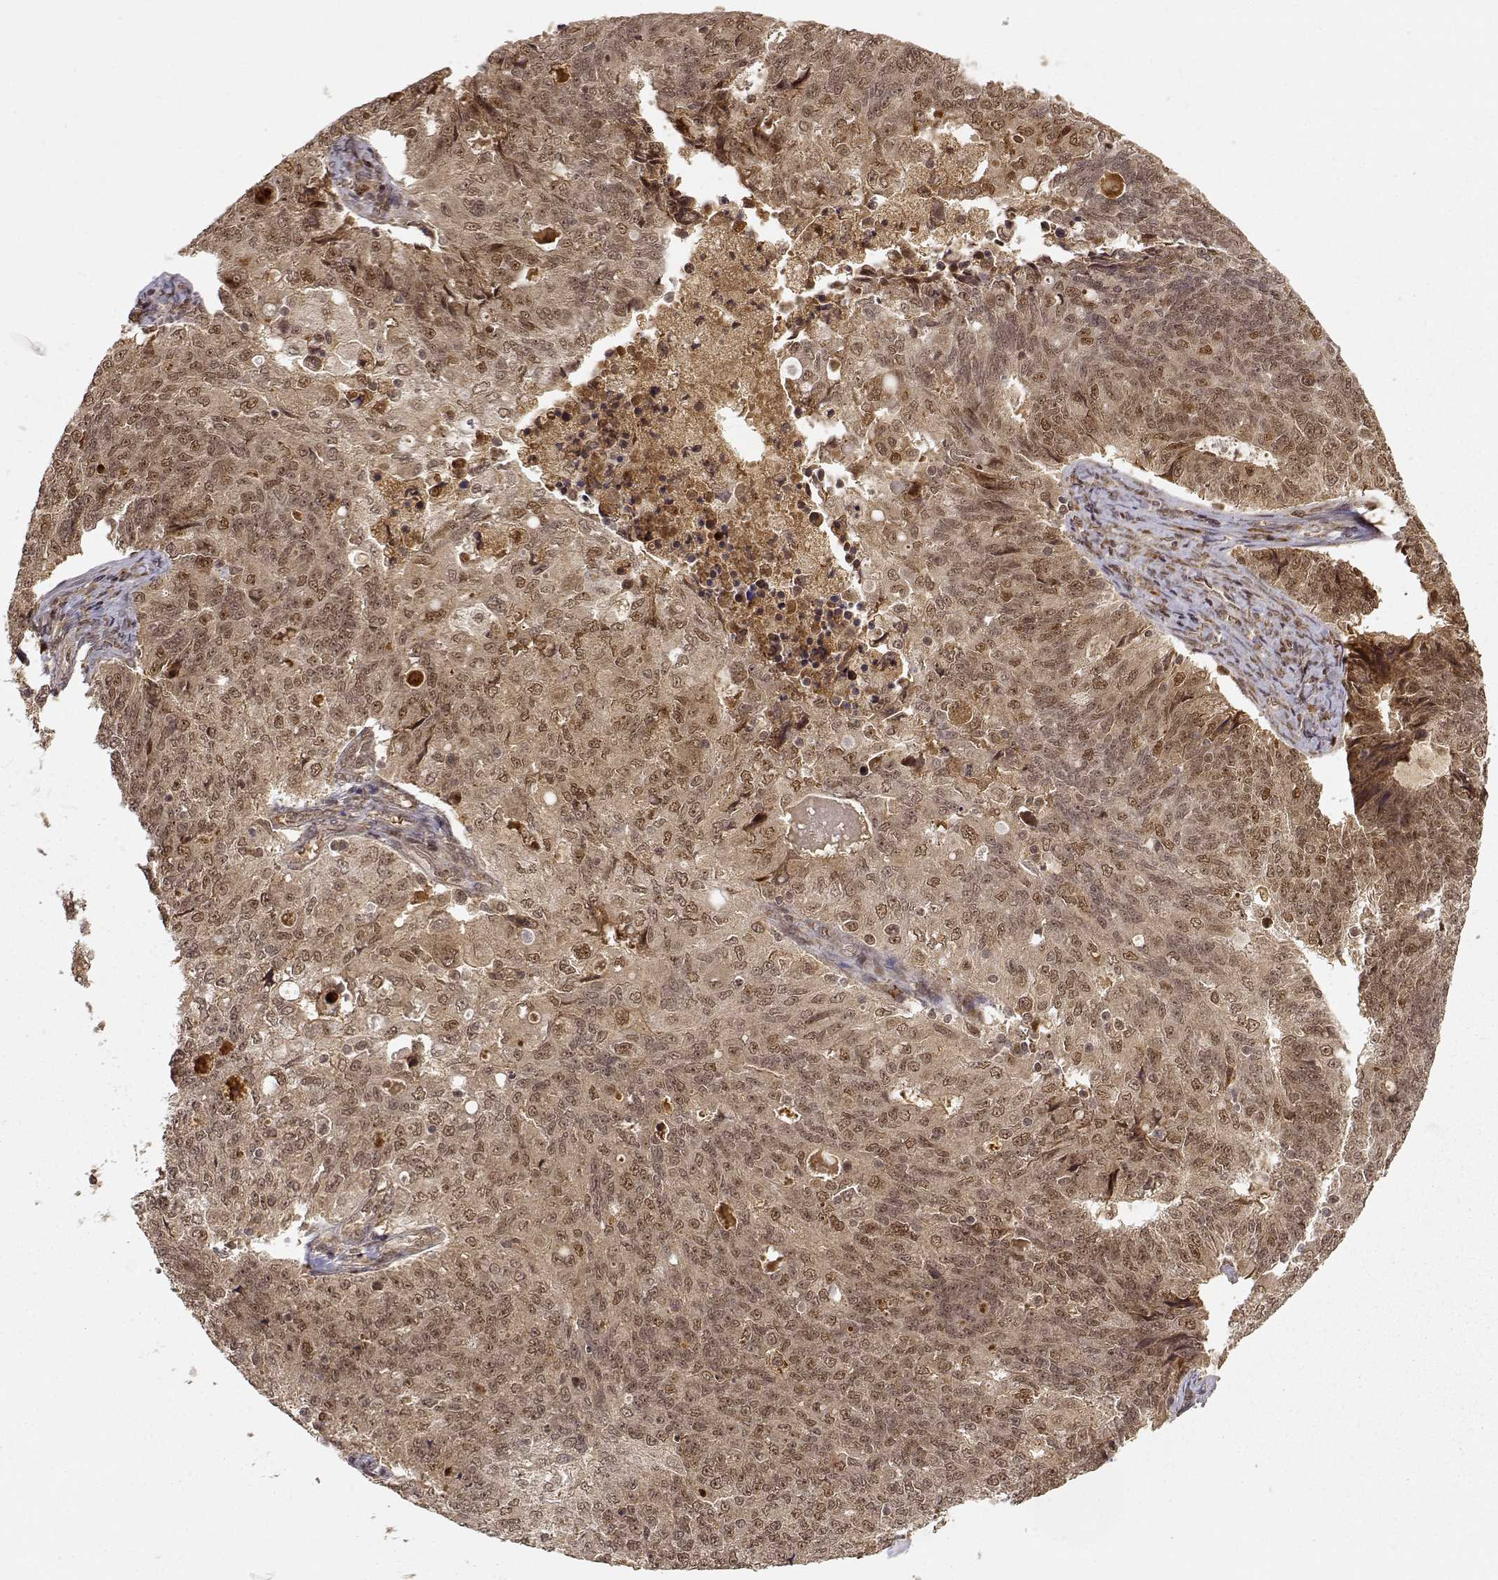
{"staining": {"intensity": "moderate", "quantity": ">75%", "location": "cytoplasmic/membranous,nuclear"}, "tissue": "endometrial cancer", "cell_type": "Tumor cells", "image_type": "cancer", "snomed": [{"axis": "morphology", "description": "Adenocarcinoma, NOS"}, {"axis": "topography", "description": "Endometrium"}], "caption": "The micrograph shows a brown stain indicating the presence of a protein in the cytoplasmic/membranous and nuclear of tumor cells in endometrial adenocarcinoma.", "gene": "MAEA", "patient": {"sex": "female", "age": 43}}